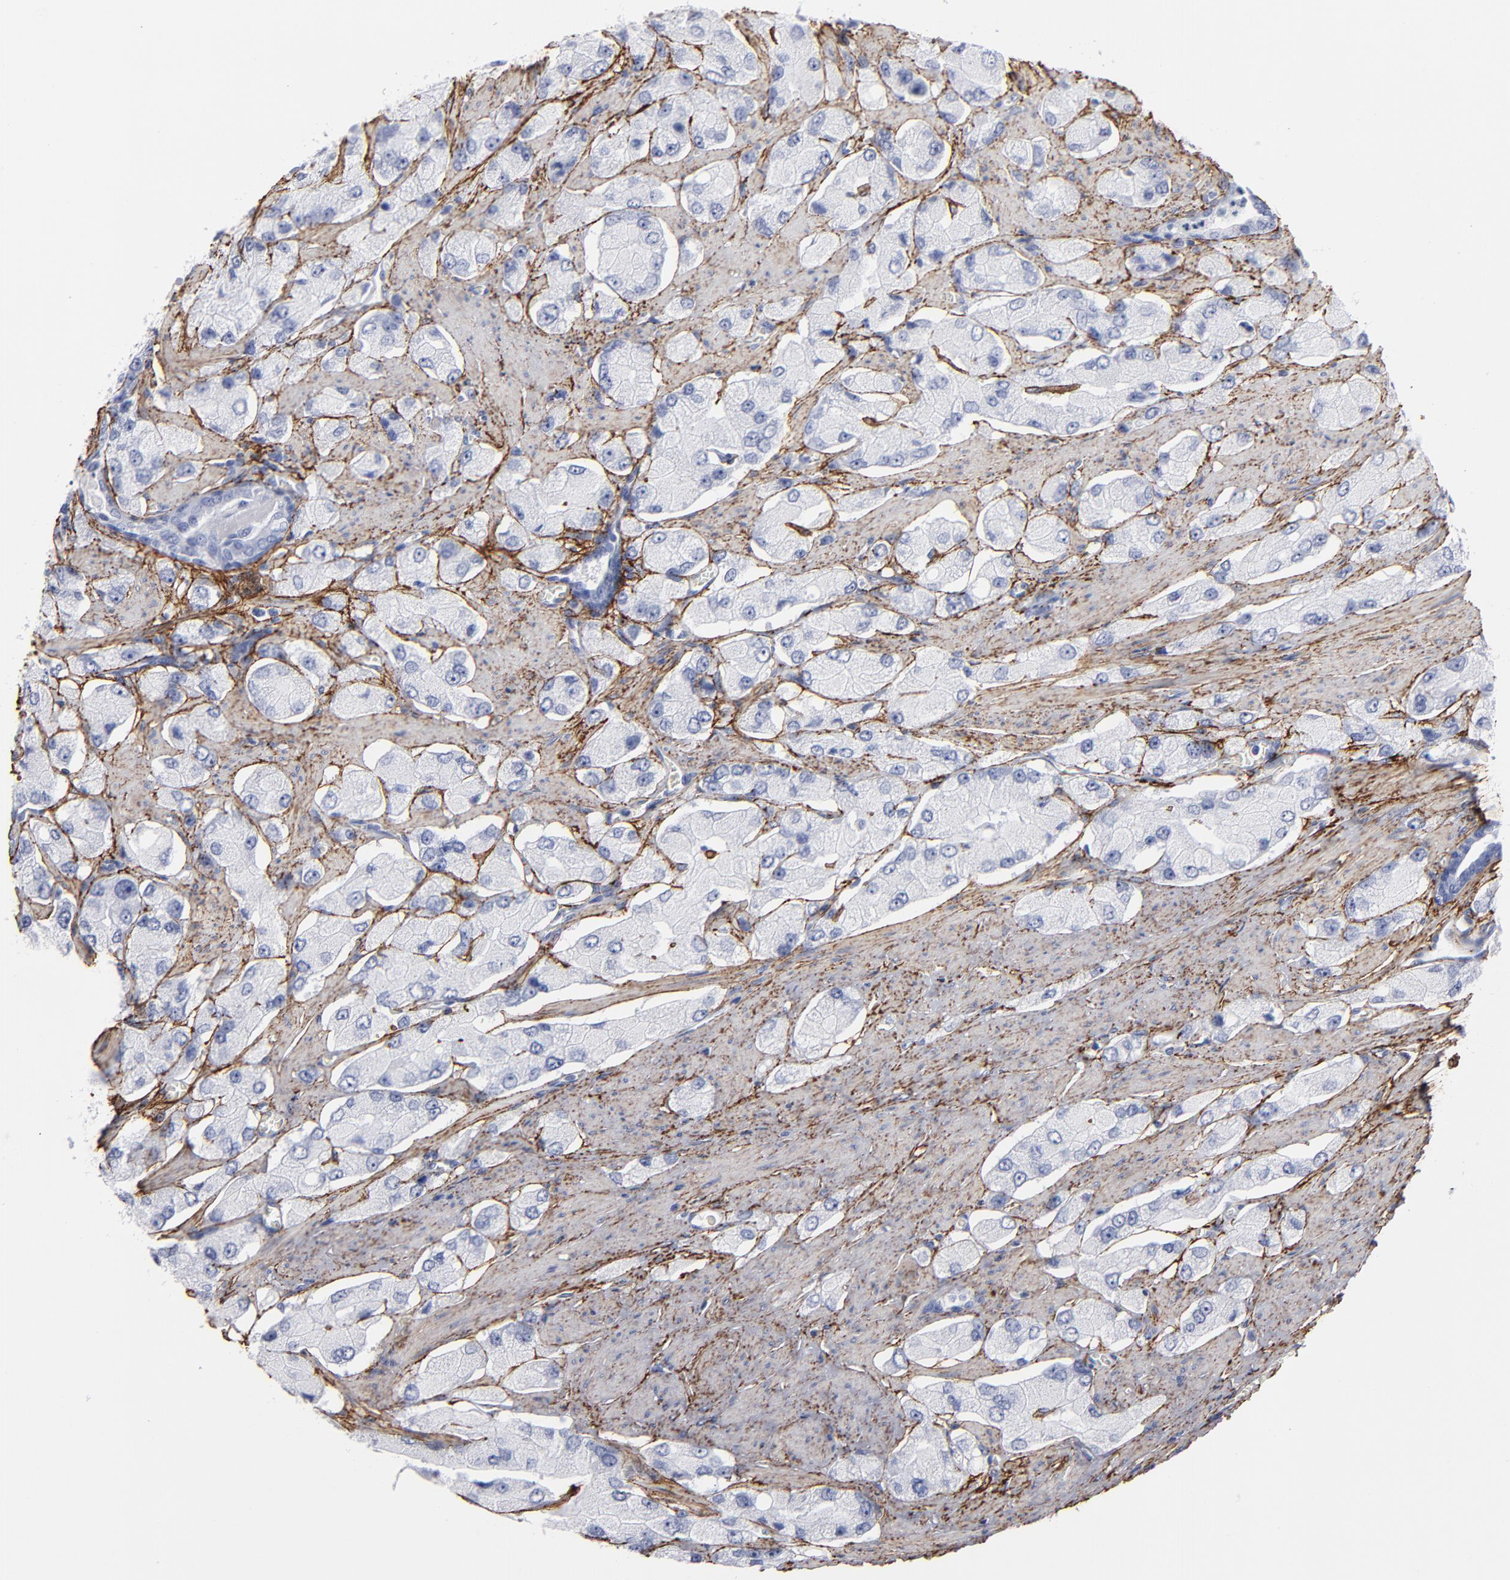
{"staining": {"intensity": "negative", "quantity": "none", "location": "none"}, "tissue": "prostate cancer", "cell_type": "Tumor cells", "image_type": "cancer", "snomed": [{"axis": "morphology", "description": "Adenocarcinoma, High grade"}, {"axis": "topography", "description": "Prostate"}], "caption": "This is a histopathology image of immunohistochemistry (IHC) staining of adenocarcinoma (high-grade) (prostate), which shows no staining in tumor cells. (DAB (3,3'-diaminobenzidine) immunohistochemistry (IHC) visualized using brightfield microscopy, high magnification).", "gene": "EMILIN1", "patient": {"sex": "male", "age": 58}}